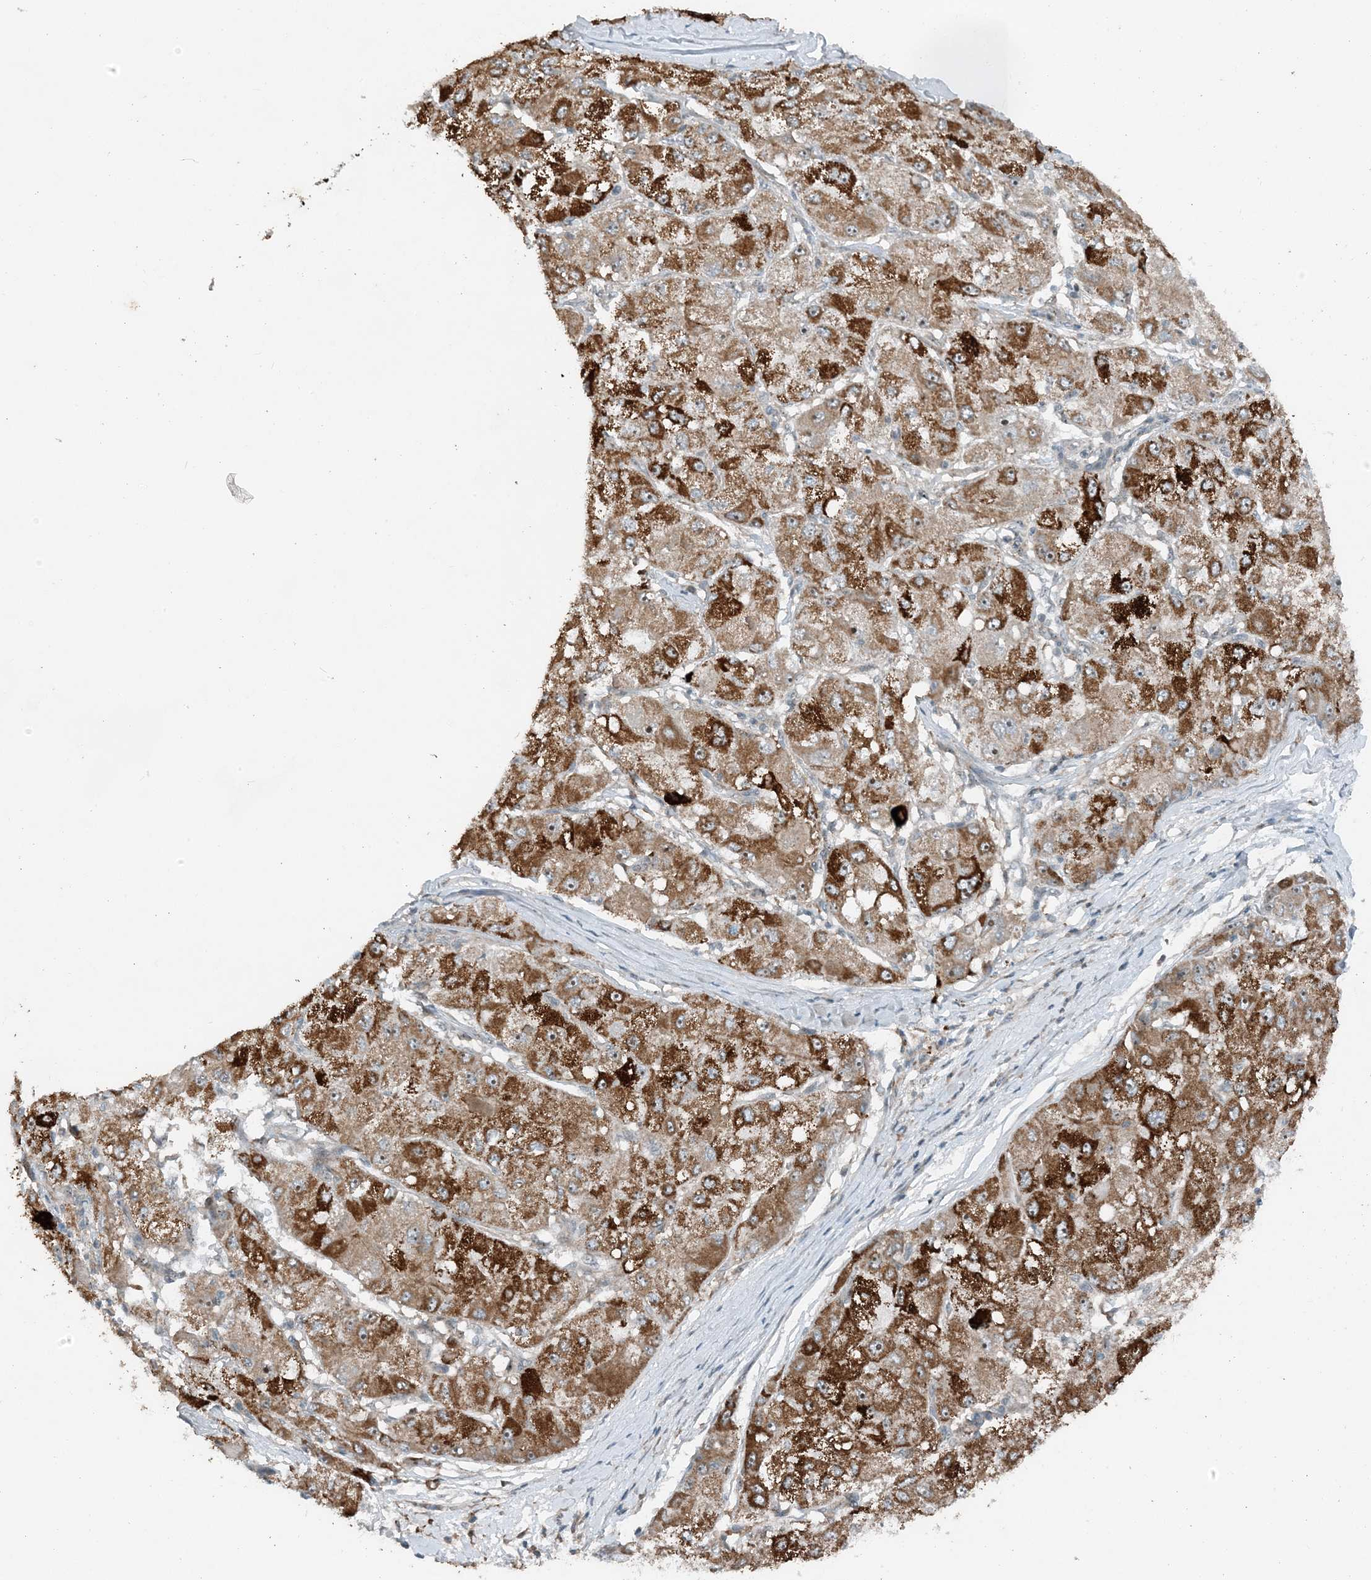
{"staining": {"intensity": "moderate", "quantity": ">75%", "location": "cytoplasmic/membranous"}, "tissue": "liver cancer", "cell_type": "Tumor cells", "image_type": "cancer", "snomed": [{"axis": "morphology", "description": "Carcinoma, Hepatocellular, NOS"}, {"axis": "topography", "description": "Liver"}], "caption": "Liver cancer stained with a protein marker displays moderate staining in tumor cells.", "gene": "MITD1", "patient": {"sex": "male", "age": 80}}